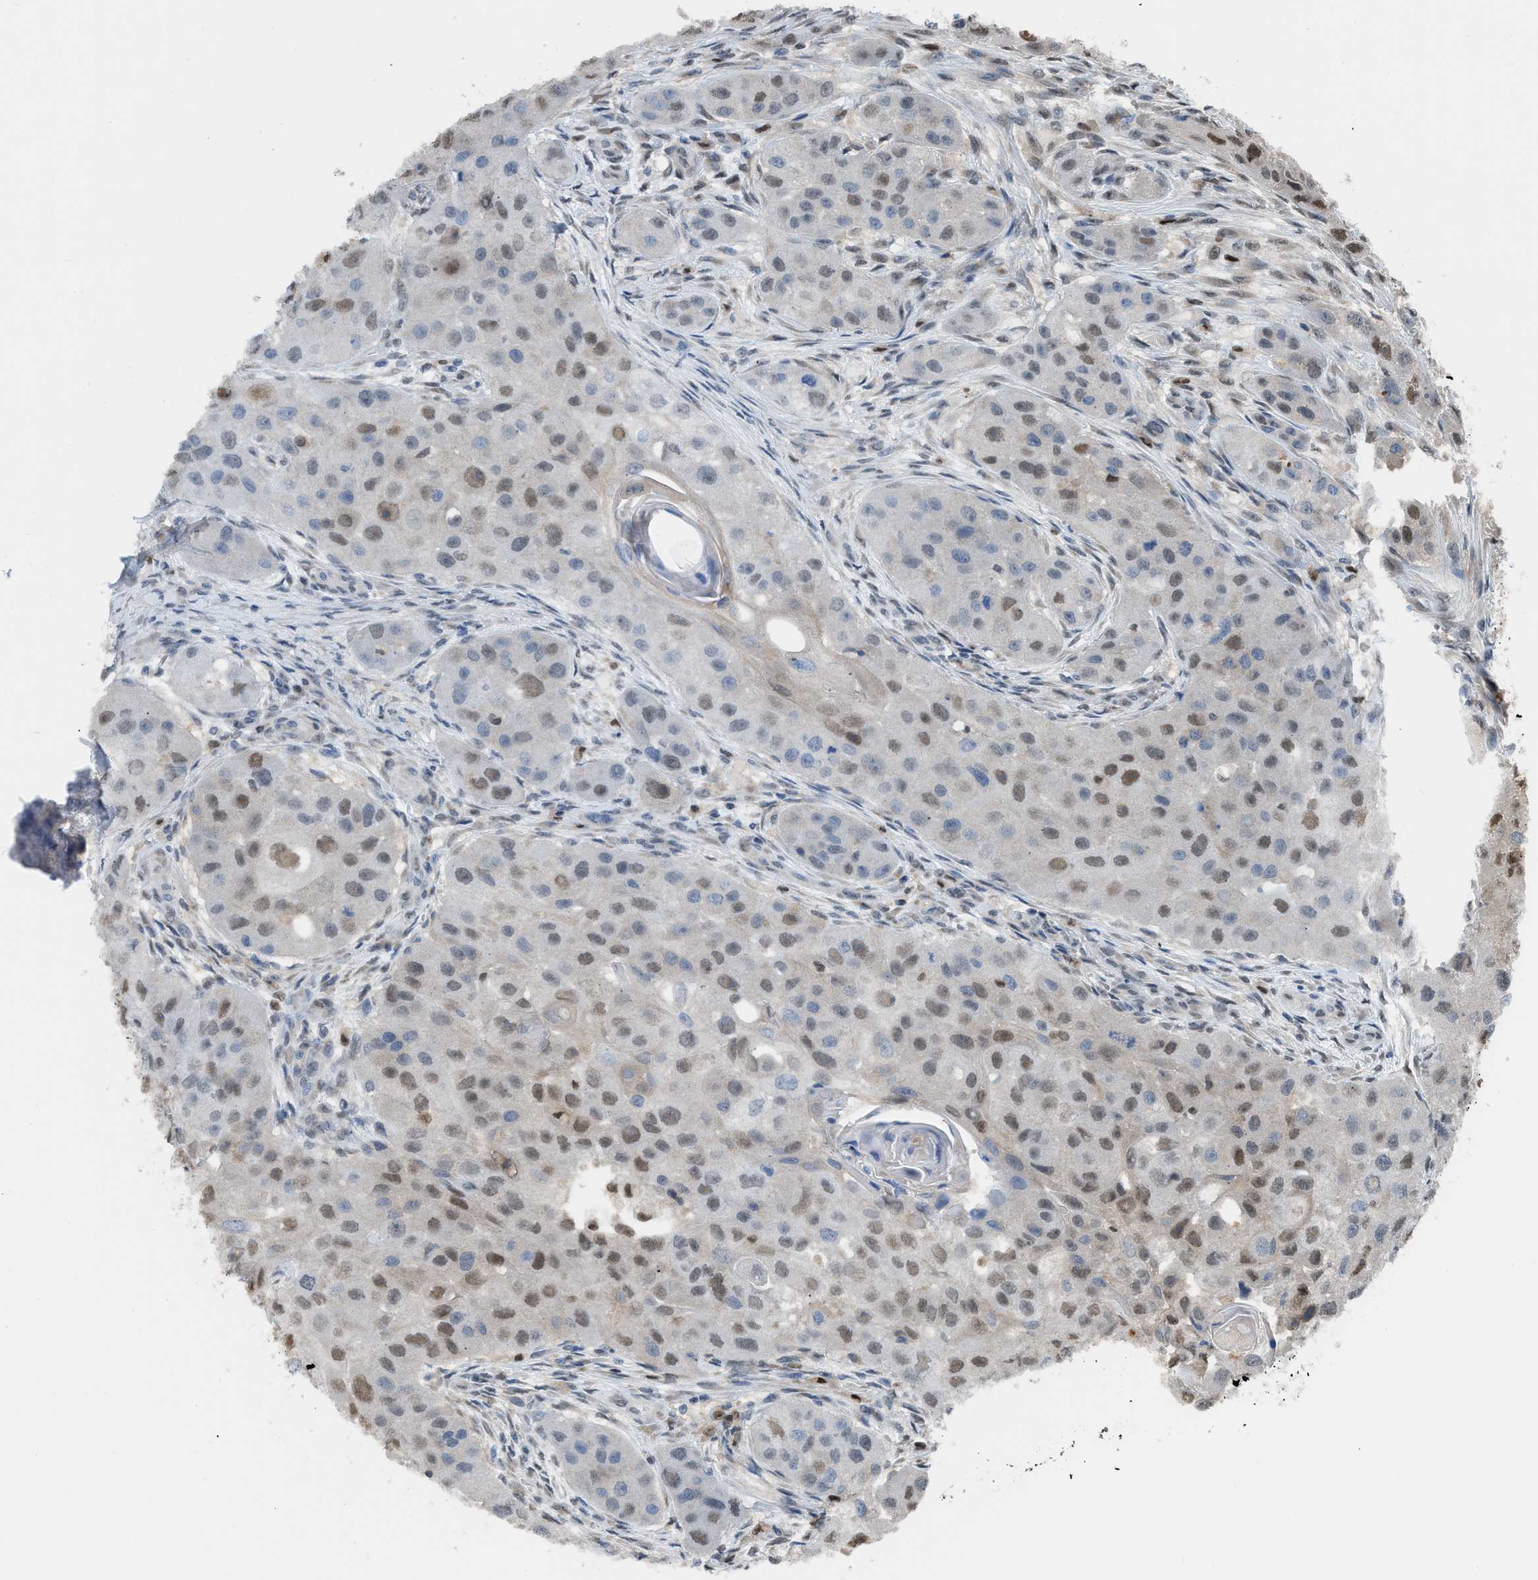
{"staining": {"intensity": "weak", "quantity": "<25%", "location": "nuclear"}, "tissue": "head and neck cancer", "cell_type": "Tumor cells", "image_type": "cancer", "snomed": [{"axis": "morphology", "description": "Normal tissue, NOS"}, {"axis": "morphology", "description": "Squamous cell carcinoma, NOS"}, {"axis": "topography", "description": "Skeletal muscle"}, {"axis": "topography", "description": "Head-Neck"}], "caption": "Tumor cells show no significant expression in head and neck cancer (squamous cell carcinoma).", "gene": "ALX1", "patient": {"sex": "male", "age": 51}}